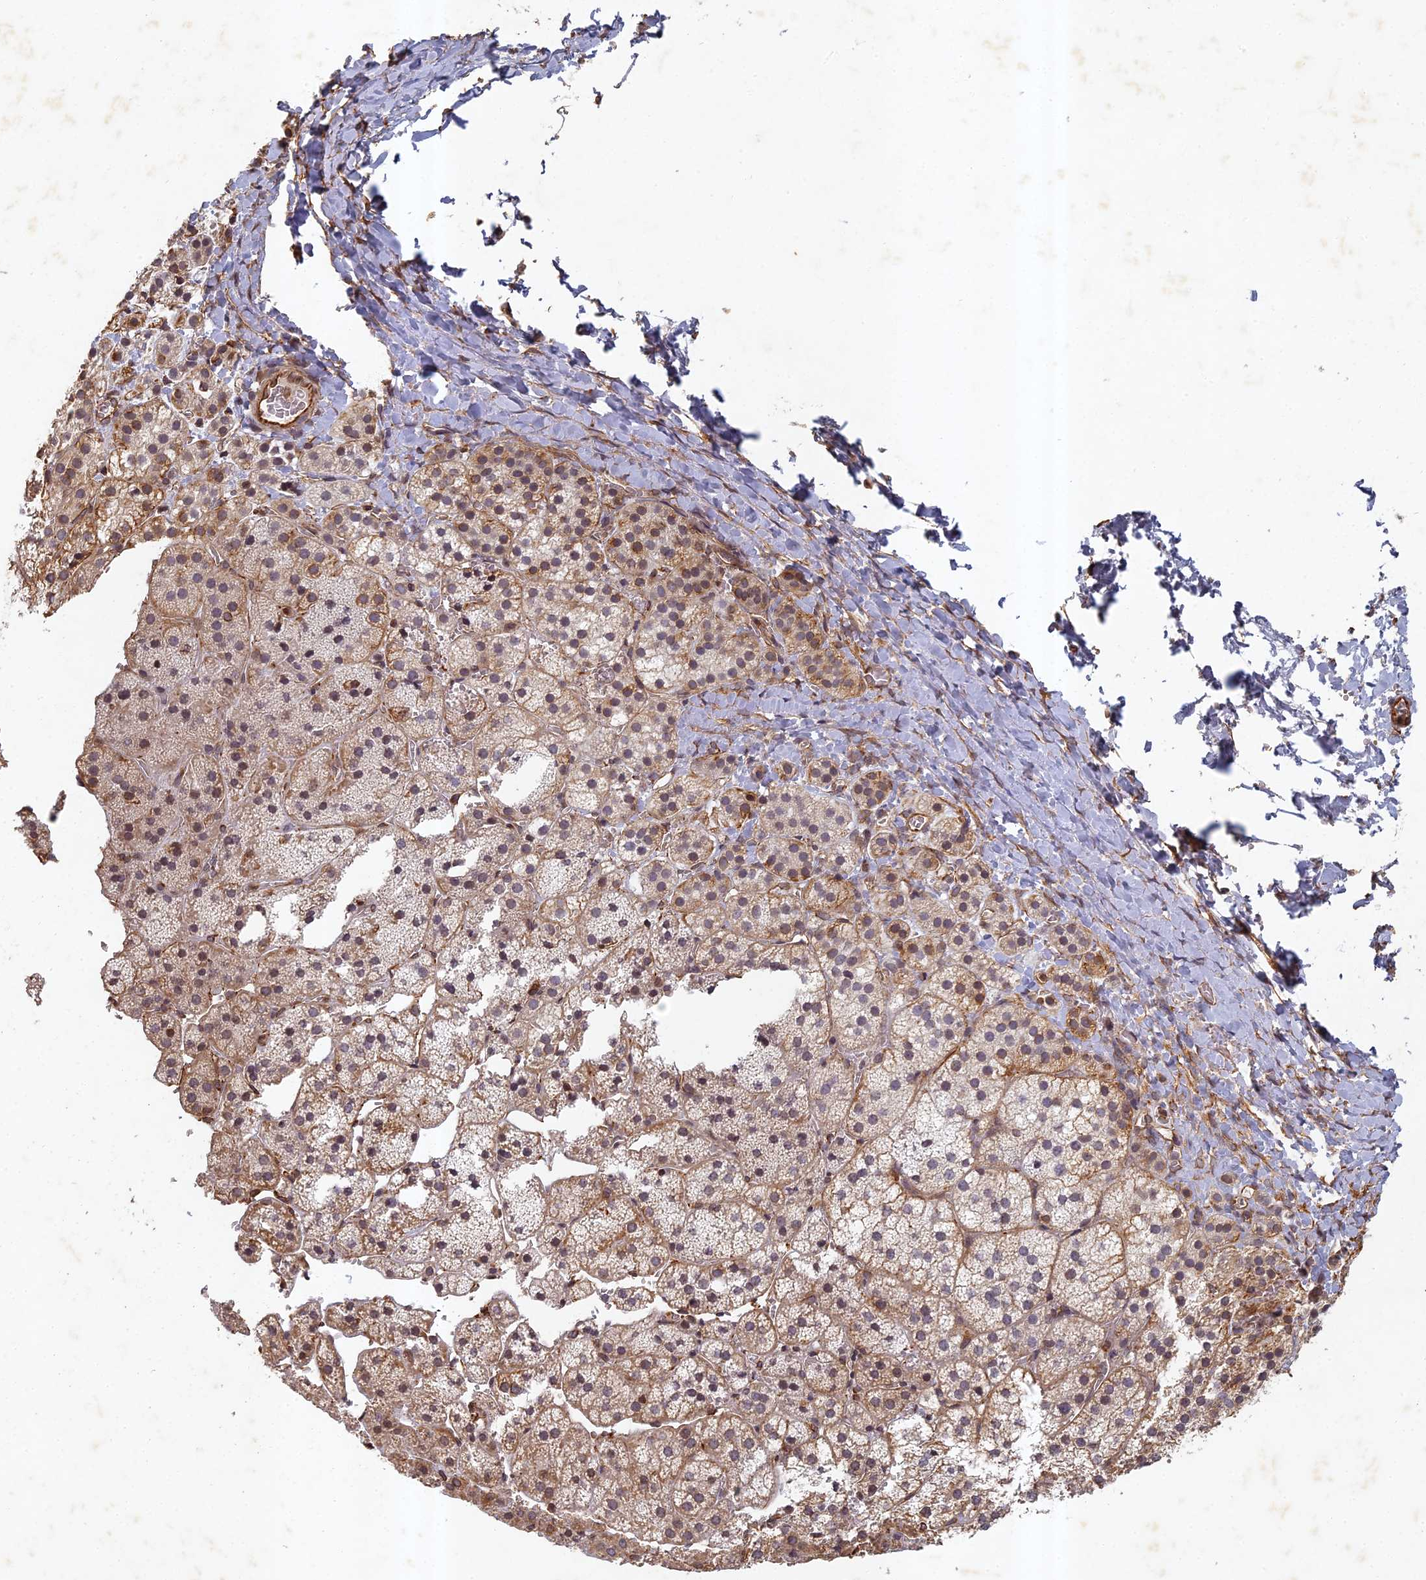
{"staining": {"intensity": "moderate", "quantity": ">75%", "location": "cytoplasmic/membranous"}, "tissue": "adrenal gland", "cell_type": "Glandular cells", "image_type": "normal", "snomed": [{"axis": "morphology", "description": "Normal tissue, NOS"}, {"axis": "topography", "description": "Adrenal gland"}], "caption": "IHC staining of benign adrenal gland, which displays medium levels of moderate cytoplasmic/membranous positivity in about >75% of glandular cells indicating moderate cytoplasmic/membranous protein positivity. The staining was performed using DAB (3,3'-diaminobenzidine) (brown) for protein detection and nuclei were counterstained in hematoxylin (blue).", "gene": "ABCB10", "patient": {"sex": "female", "age": 44}}